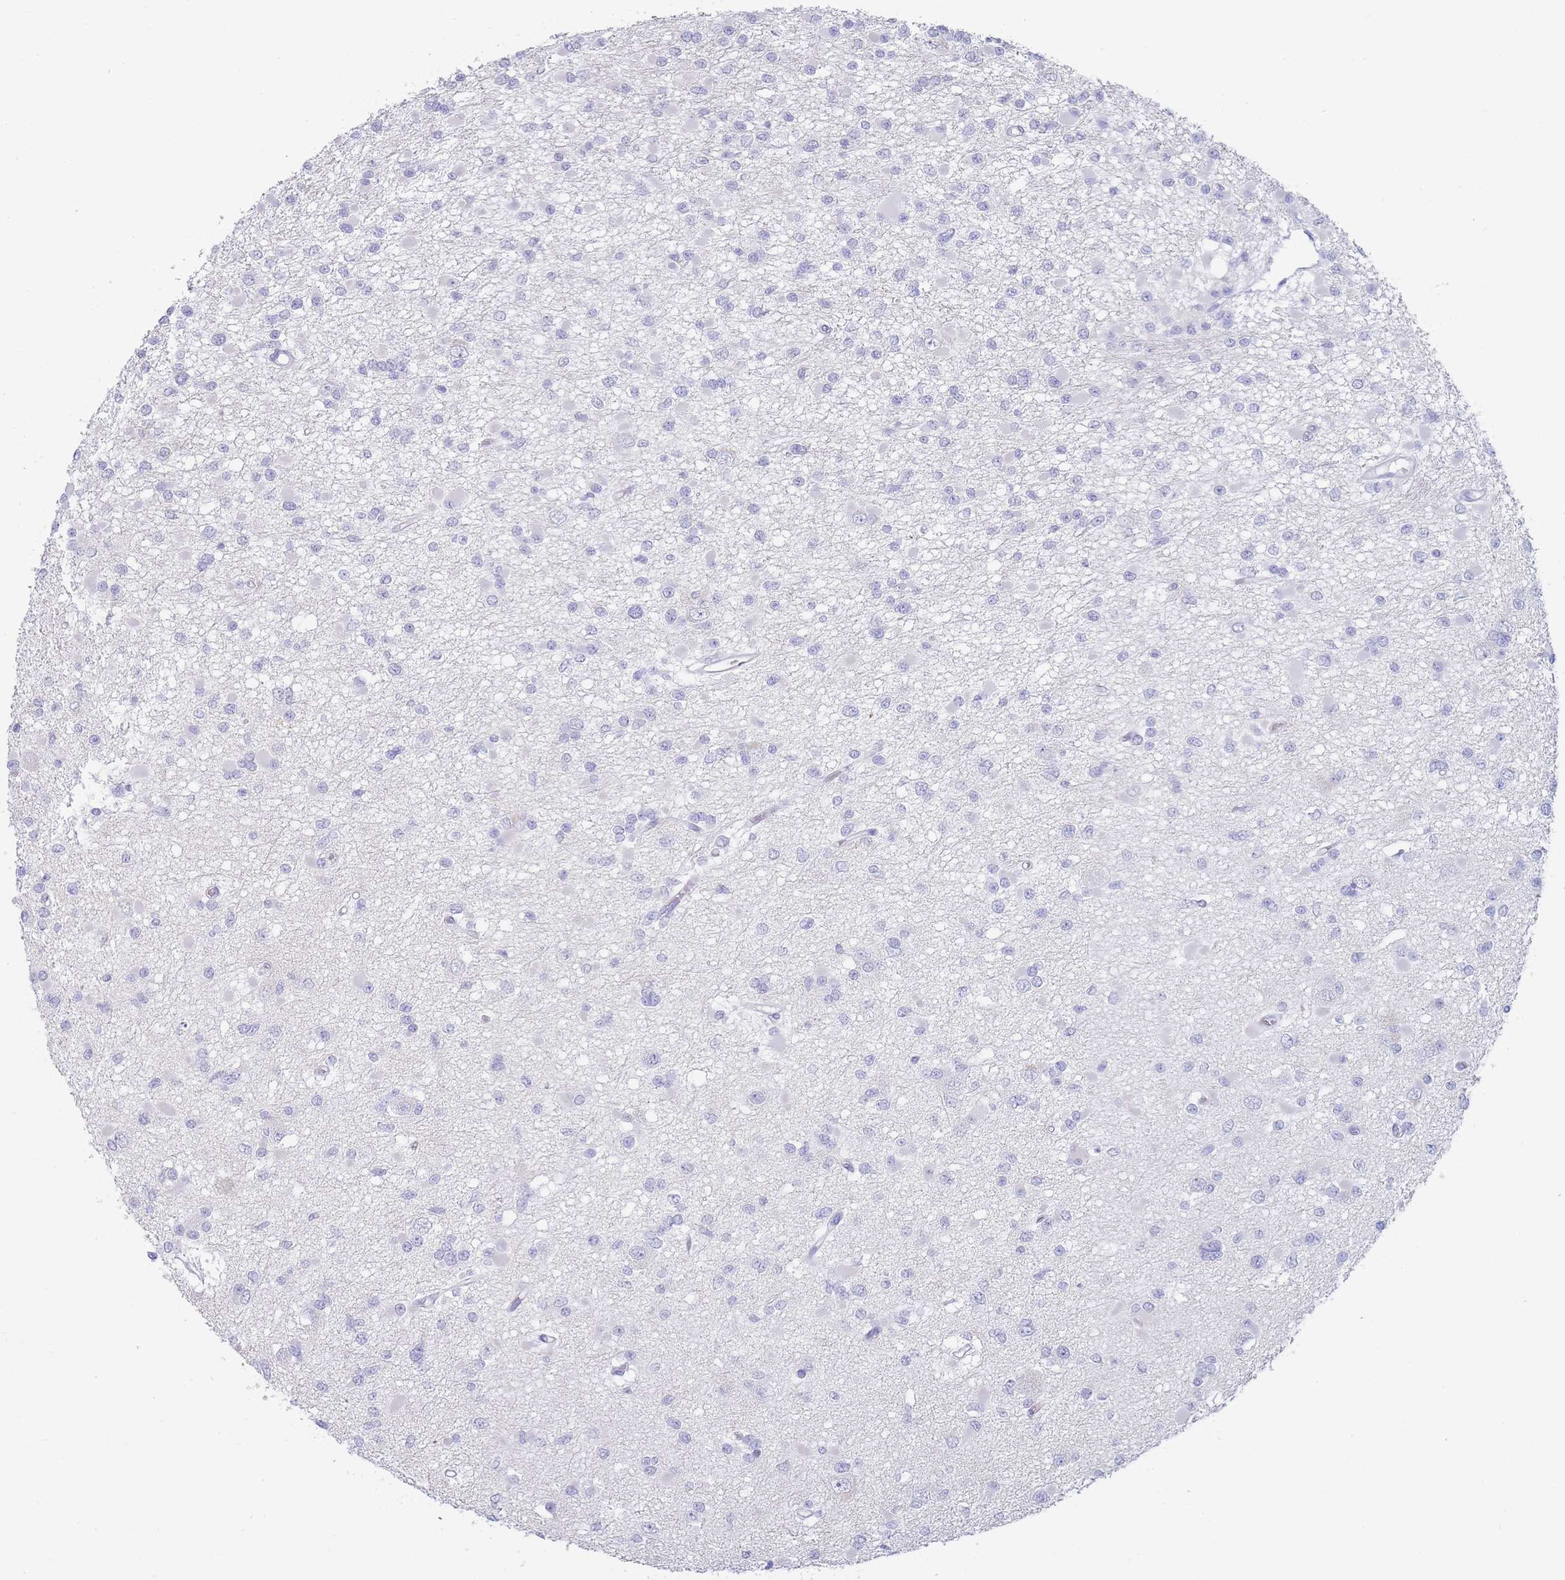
{"staining": {"intensity": "negative", "quantity": "none", "location": "none"}, "tissue": "glioma", "cell_type": "Tumor cells", "image_type": "cancer", "snomed": [{"axis": "morphology", "description": "Glioma, malignant, Low grade"}, {"axis": "topography", "description": "Brain"}], "caption": "There is no significant expression in tumor cells of glioma.", "gene": "CD37", "patient": {"sex": "female", "age": 22}}